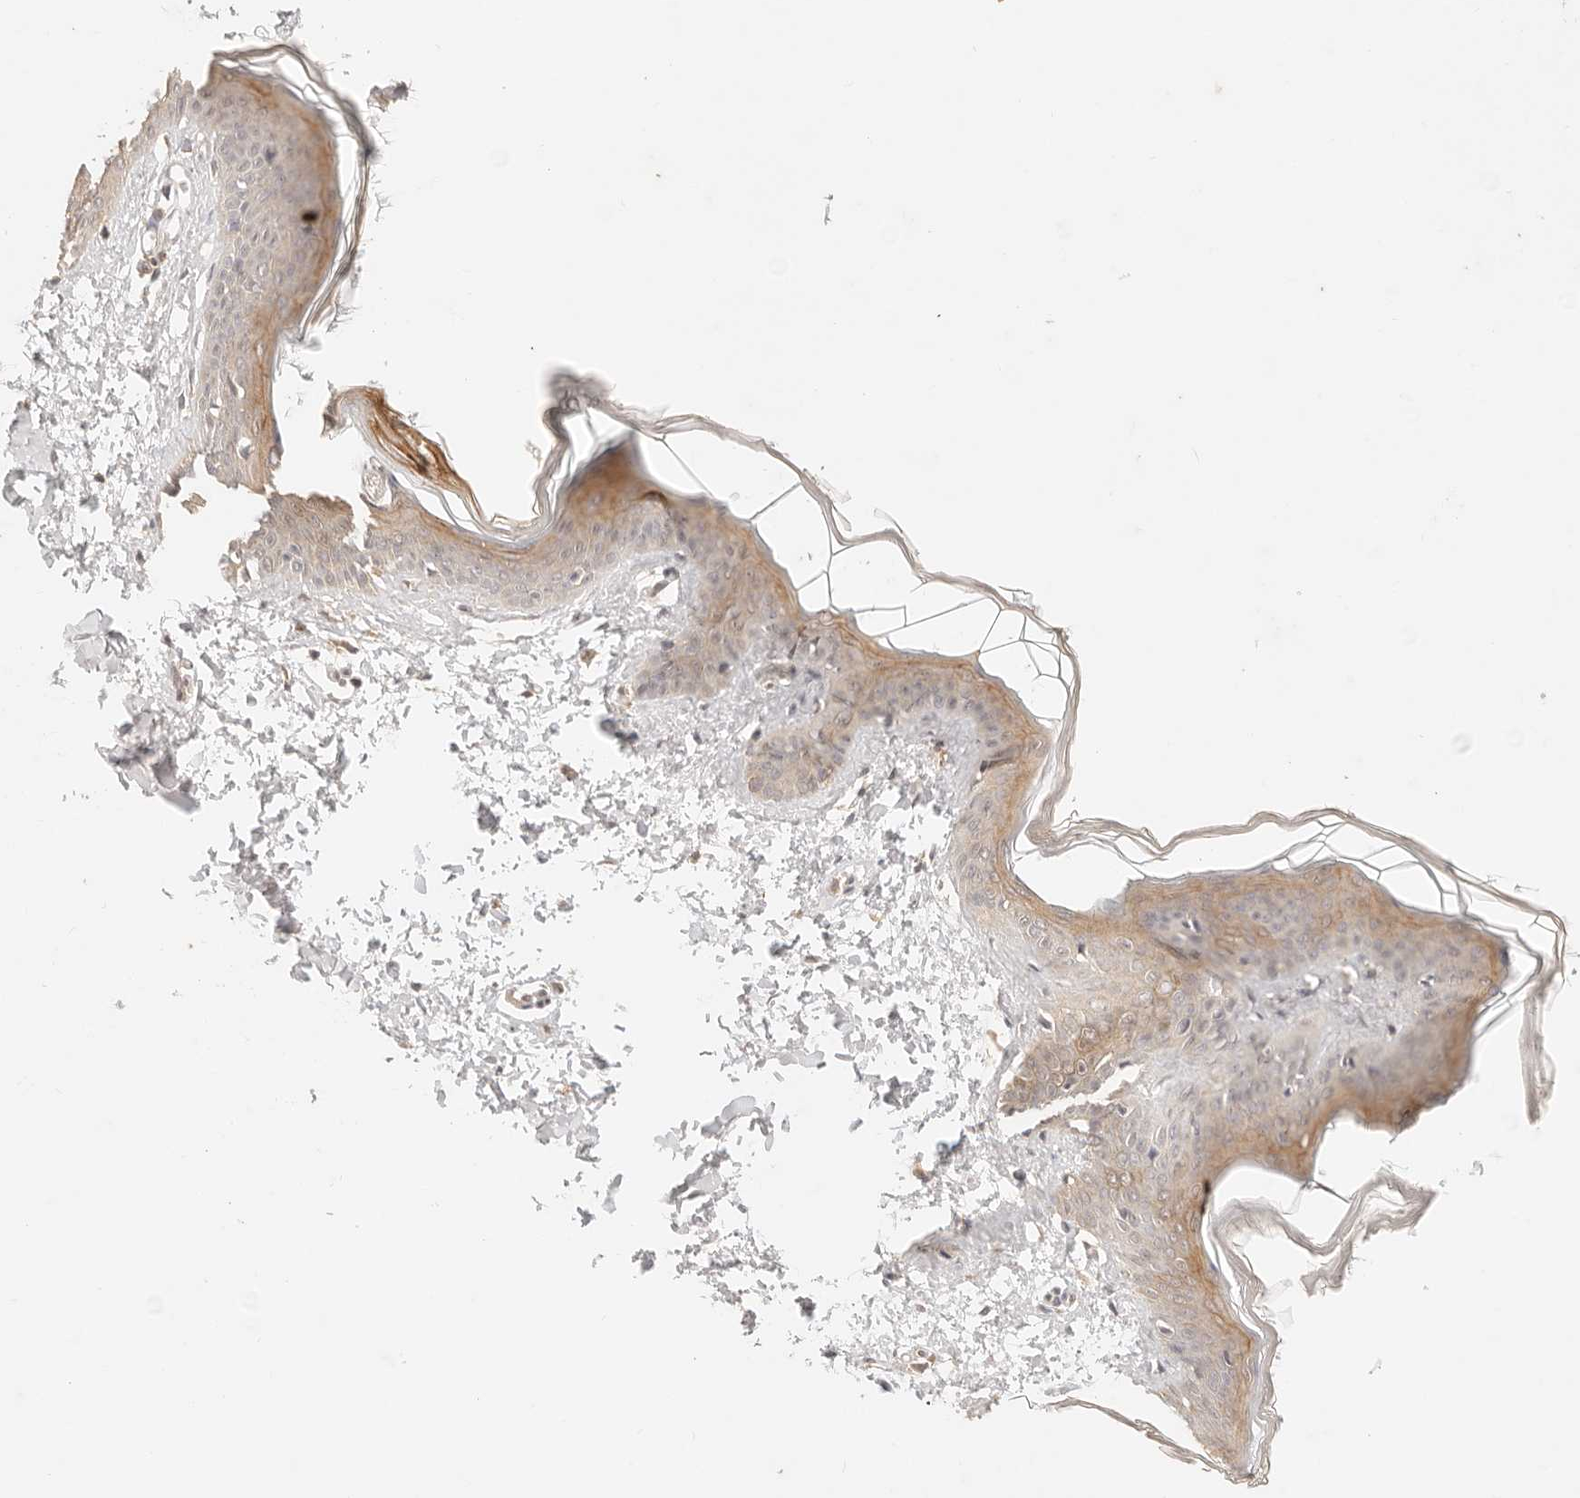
{"staining": {"intensity": "moderate", "quantity": "25%-75%", "location": "cytoplasmic/membranous"}, "tissue": "skin", "cell_type": "Fibroblasts", "image_type": "normal", "snomed": [{"axis": "morphology", "description": "Normal tissue, NOS"}, {"axis": "topography", "description": "Skin"}], "caption": "DAB (3,3'-diaminobenzidine) immunohistochemical staining of unremarkable human skin demonstrates moderate cytoplasmic/membranous protein positivity in about 25%-75% of fibroblasts. The protein is shown in brown color, while the nuclei are stained blue.", "gene": "TRIM11", "patient": {"sex": "female", "age": 17}}